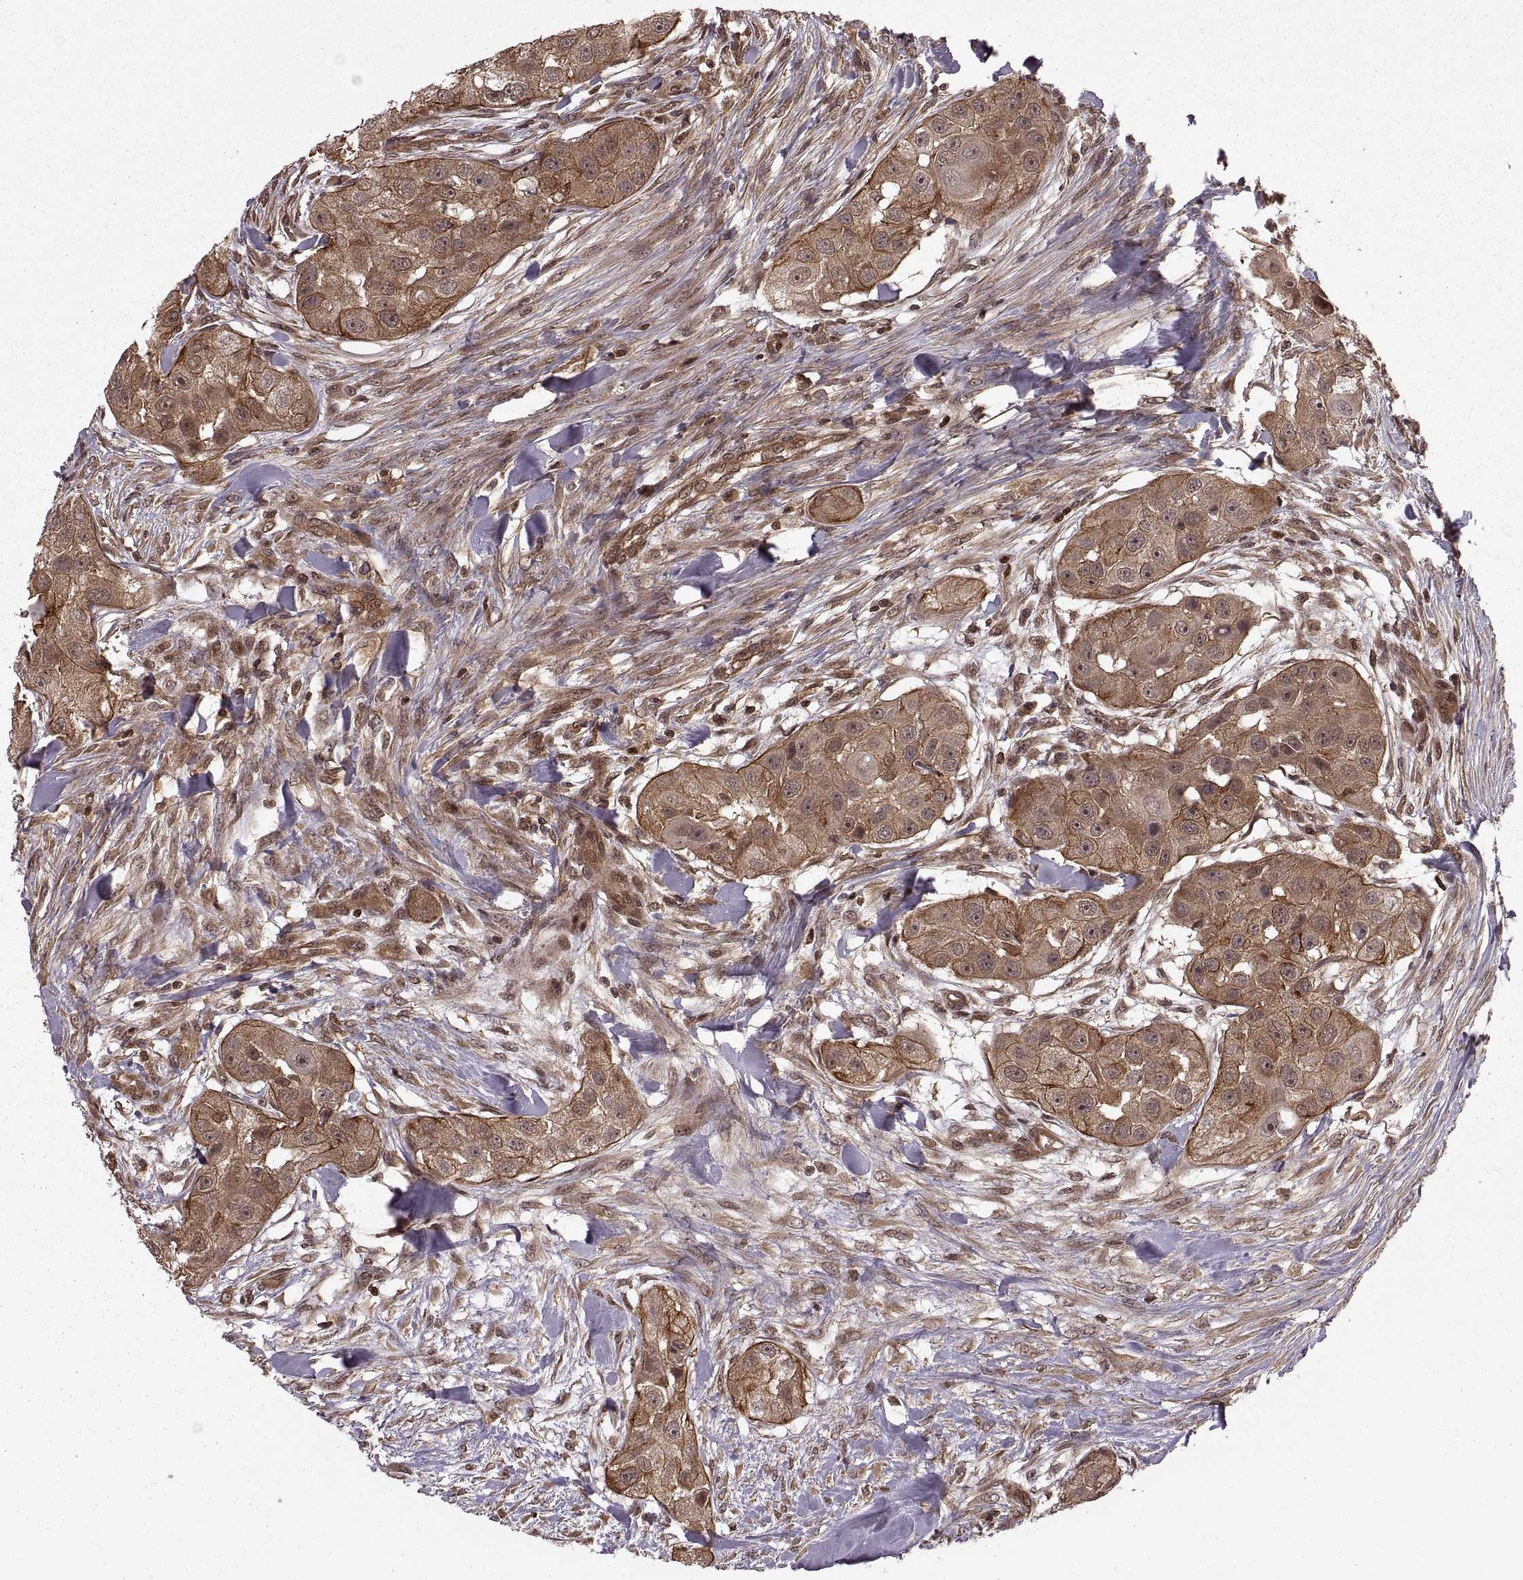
{"staining": {"intensity": "moderate", "quantity": ">75%", "location": "cytoplasmic/membranous"}, "tissue": "head and neck cancer", "cell_type": "Tumor cells", "image_type": "cancer", "snomed": [{"axis": "morphology", "description": "Squamous cell carcinoma, NOS"}, {"axis": "topography", "description": "Head-Neck"}], "caption": "This image reveals immunohistochemistry (IHC) staining of head and neck squamous cell carcinoma, with medium moderate cytoplasmic/membranous staining in approximately >75% of tumor cells.", "gene": "DEDD", "patient": {"sex": "male", "age": 51}}